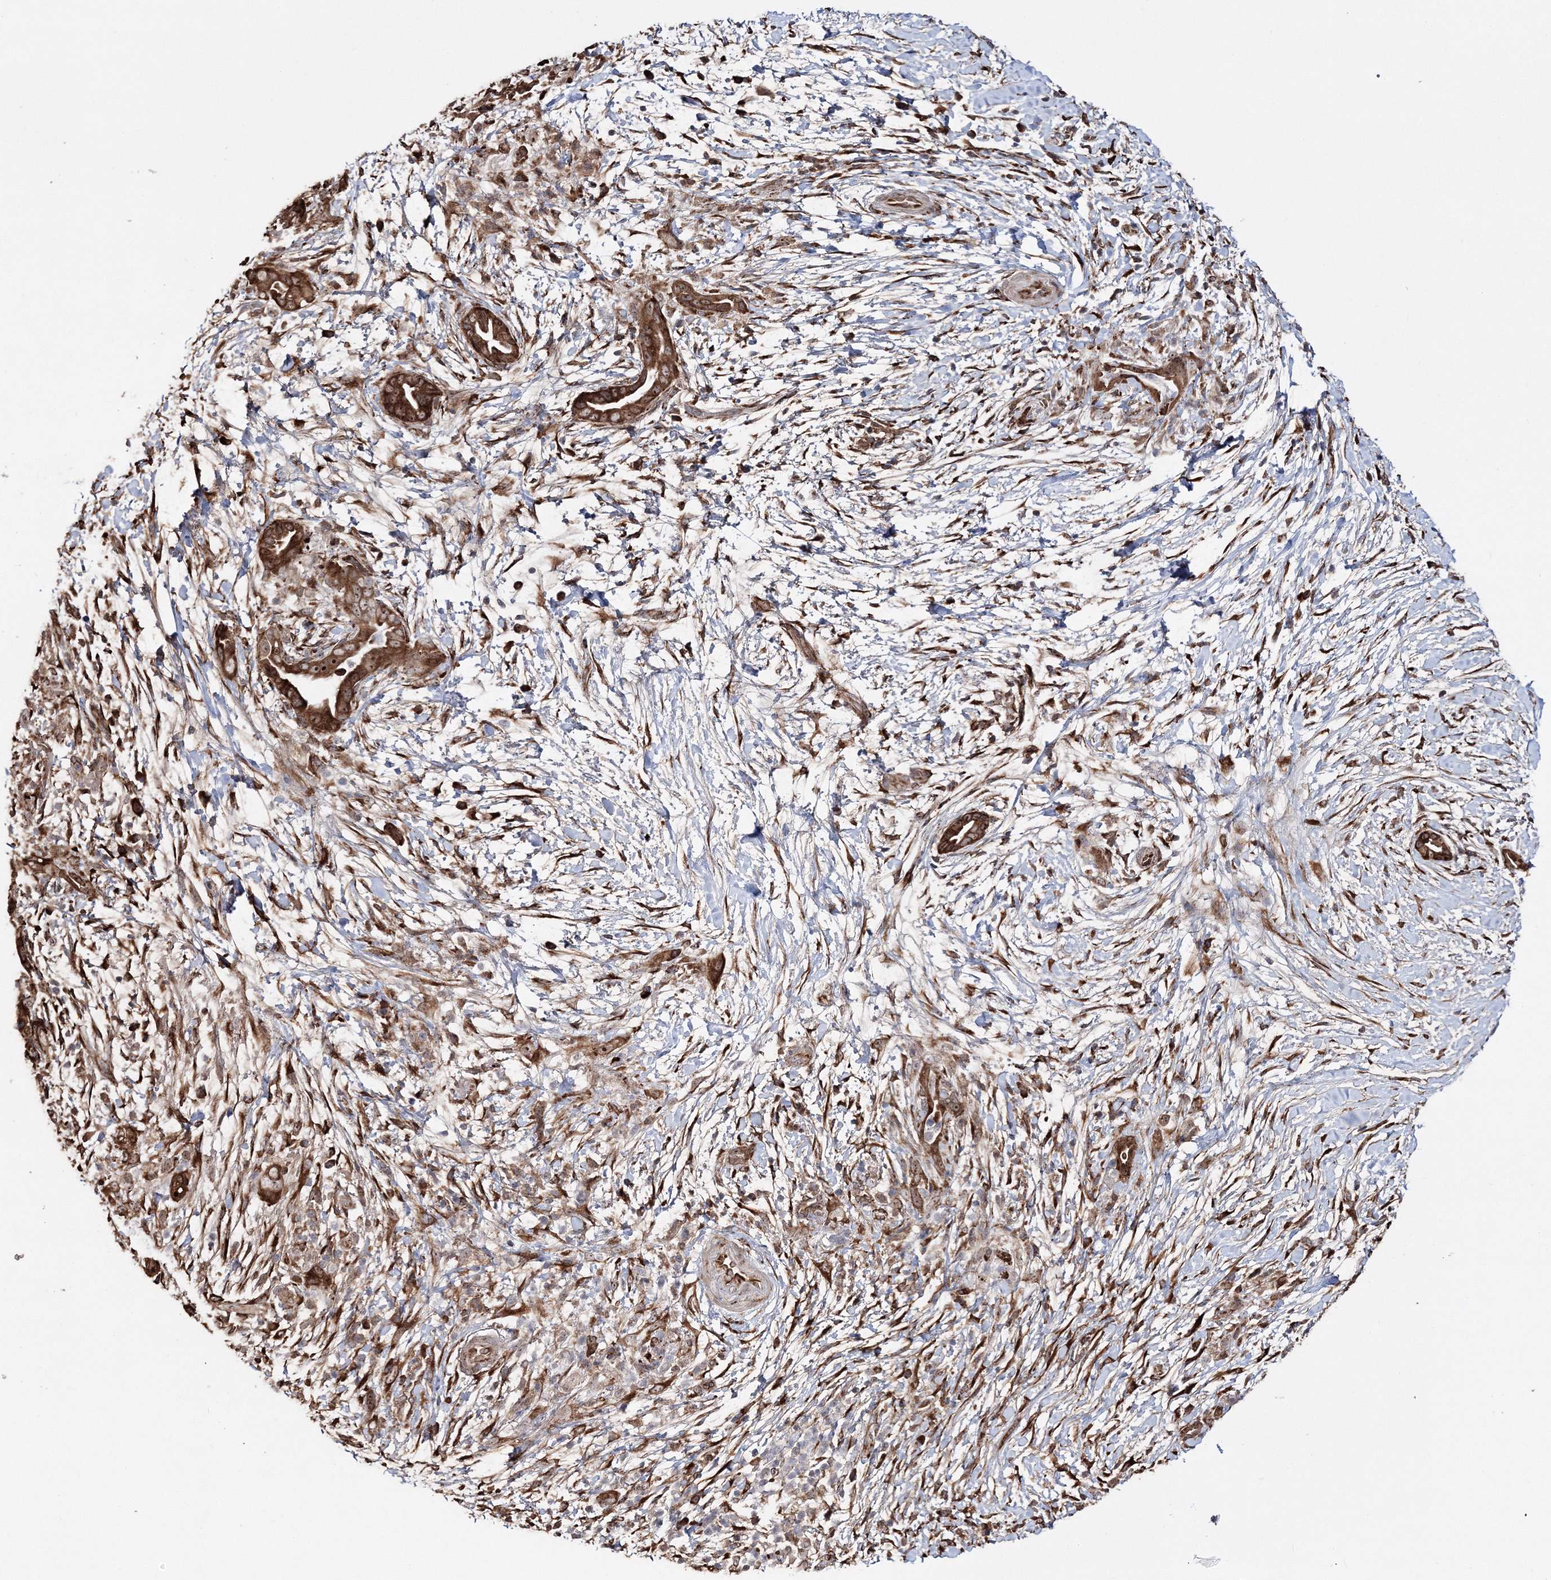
{"staining": {"intensity": "strong", "quantity": ">75%", "location": "cytoplasmic/membranous,nuclear"}, "tissue": "pancreatic cancer", "cell_type": "Tumor cells", "image_type": "cancer", "snomed": [{"axis": "morphology", "description": "Adenocarcinoma, NOS"}, {"axis": "topography", "description": "Pancreas"}], "caption": "Immunohistochemical staining of human pancreatic cancer reveals strong cytoplasmic/membranous and nuclear protein staining in approximately >75% of tumor cells.", "gene": "SCRN3", "patient": {"sex": "male", "age": 75}}